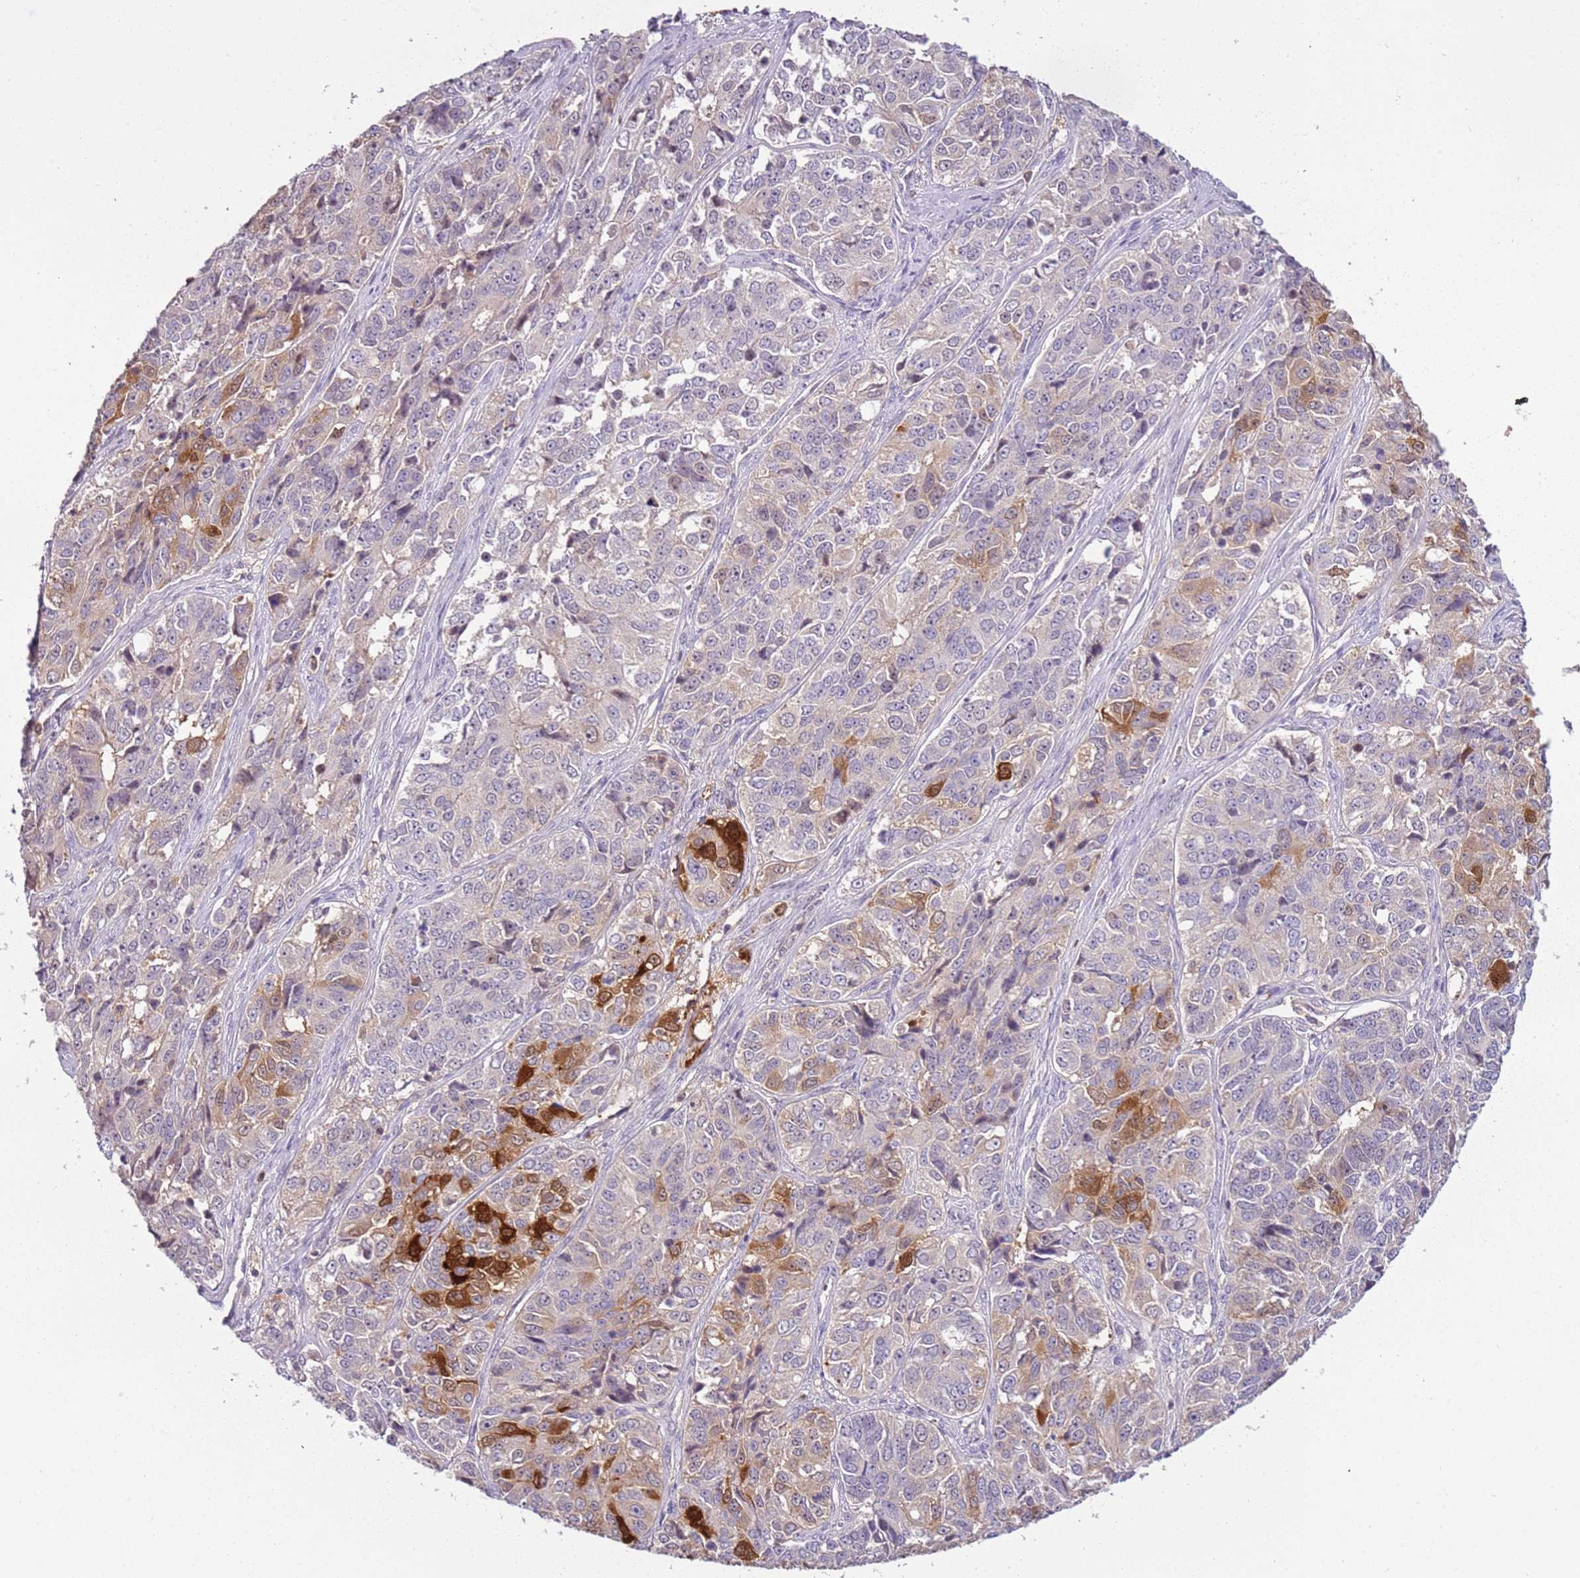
{"staining": {"intensity": "moderate", "quantity": "<25%", "location": "cytoplasmic/membranous"}, "tissue": "ovarian cancer", "cell_type": "Tumor cells", "image_type": "cancer", "snomed": [{"axis": "morphology", "description": "Carcinoma, endometroid"}, {"axis": "topography", "description": "Ovary"}], "caption": "Human ovarian cancer (endometroid carcinoma) stained with a brown dye shows moderate cytoplasmic/membranous positive expression in approximately <25% of tumor cells.", "gene": "ARHGAP5", "patient": {"sex": "female", "age": 51}}